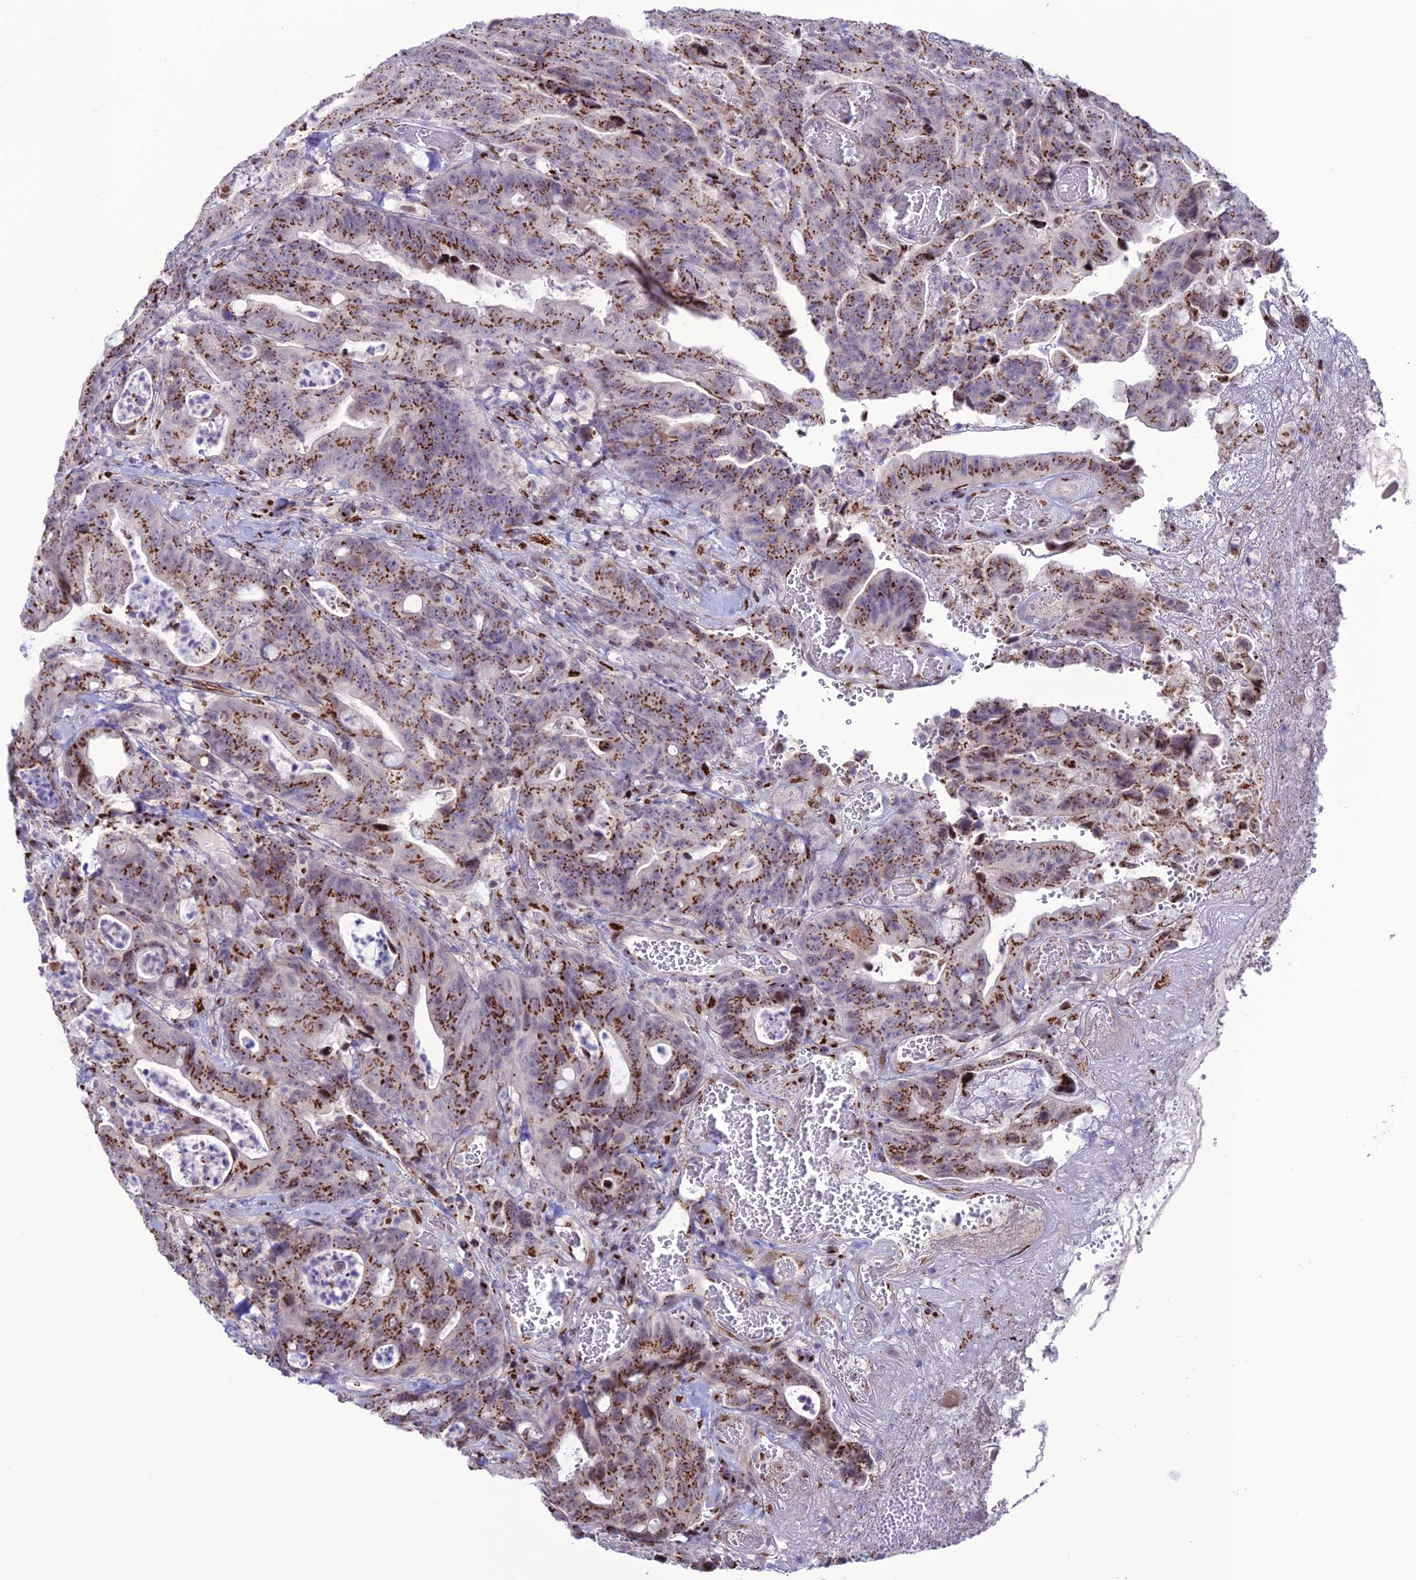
{"staining": {"intensity": "strong", "quantity": ">75%", "location": "cytoplasmic/membranous"}, "tissue": "colorectal cancer", "cell_type": "Tumor cells", "image_type": "cancer", "snomed": [{"axis": "morphology", "description": "Adenocarcinoma, NOS"}, {"axis": "topography", "description": "Colon"}], "caption": "Colorectal adenocarcinoma was stained to show a protein in brown. There is high levels of strong cytoplasmic/membranous staining in about >75% of tumor cells. The protein is shown in brown color, while the nuclei are stained blue.", "gene": "PLEKHA4", "patient": {"sex": "female", "age": 82}}